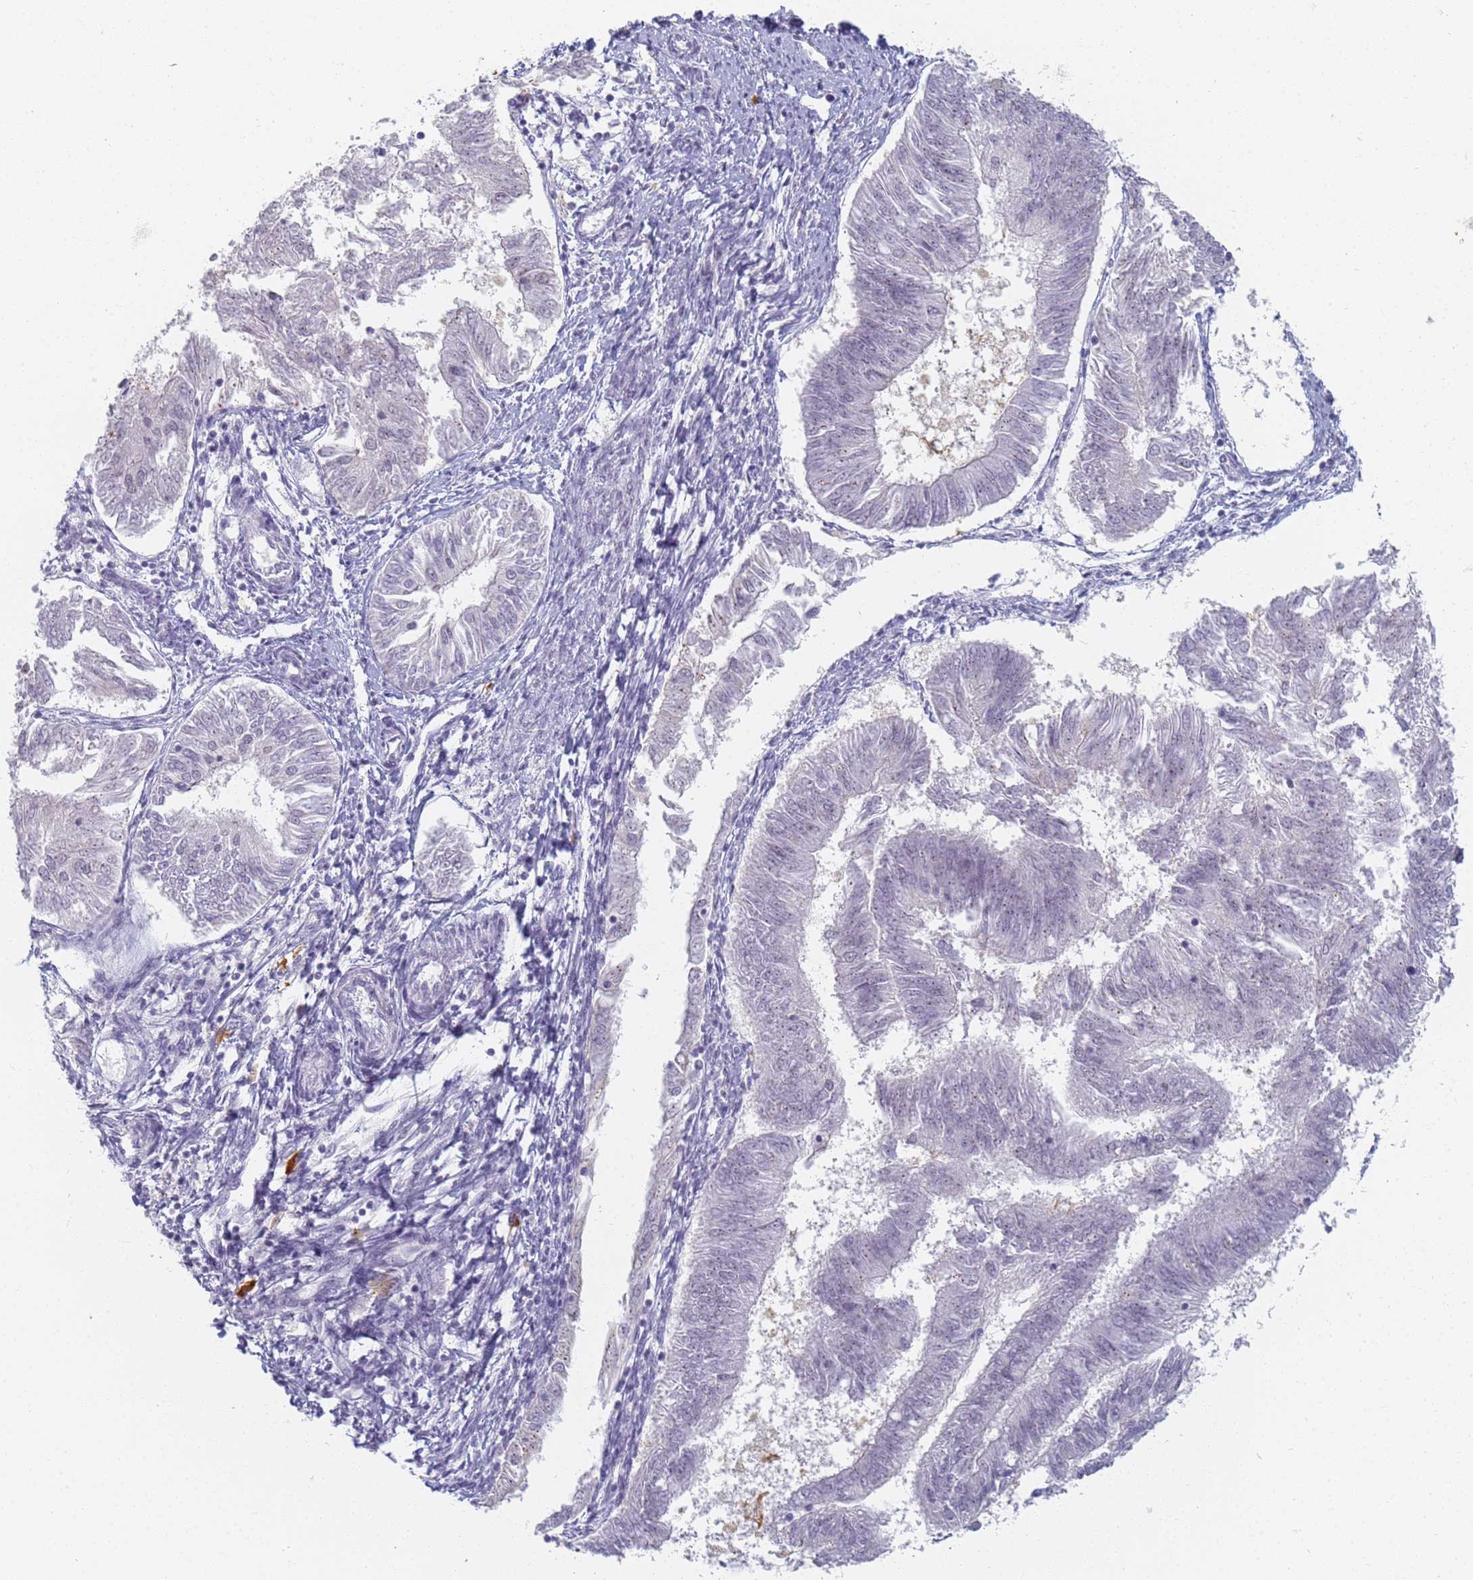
{"staining": {"intensity": "negative", "quantity": "none", "location": "none"}, "tissue": "endometrial cancer", "cell_type": "Tumor cells", "image_type": "cancer", "snomed": [{"axis": "morphology", "description": "Adenocarcinoma, NOS"}, {"axis": "topography", "description": "Endometrium"}], "caption": "IHC photomicrograph of endometrial cancer (adenocarcinoma) stained for a protein (brown), which displays no staining in tumor cells.", "gene": "SLC38A9", "patient": {"sex": "female", "age": 58}}